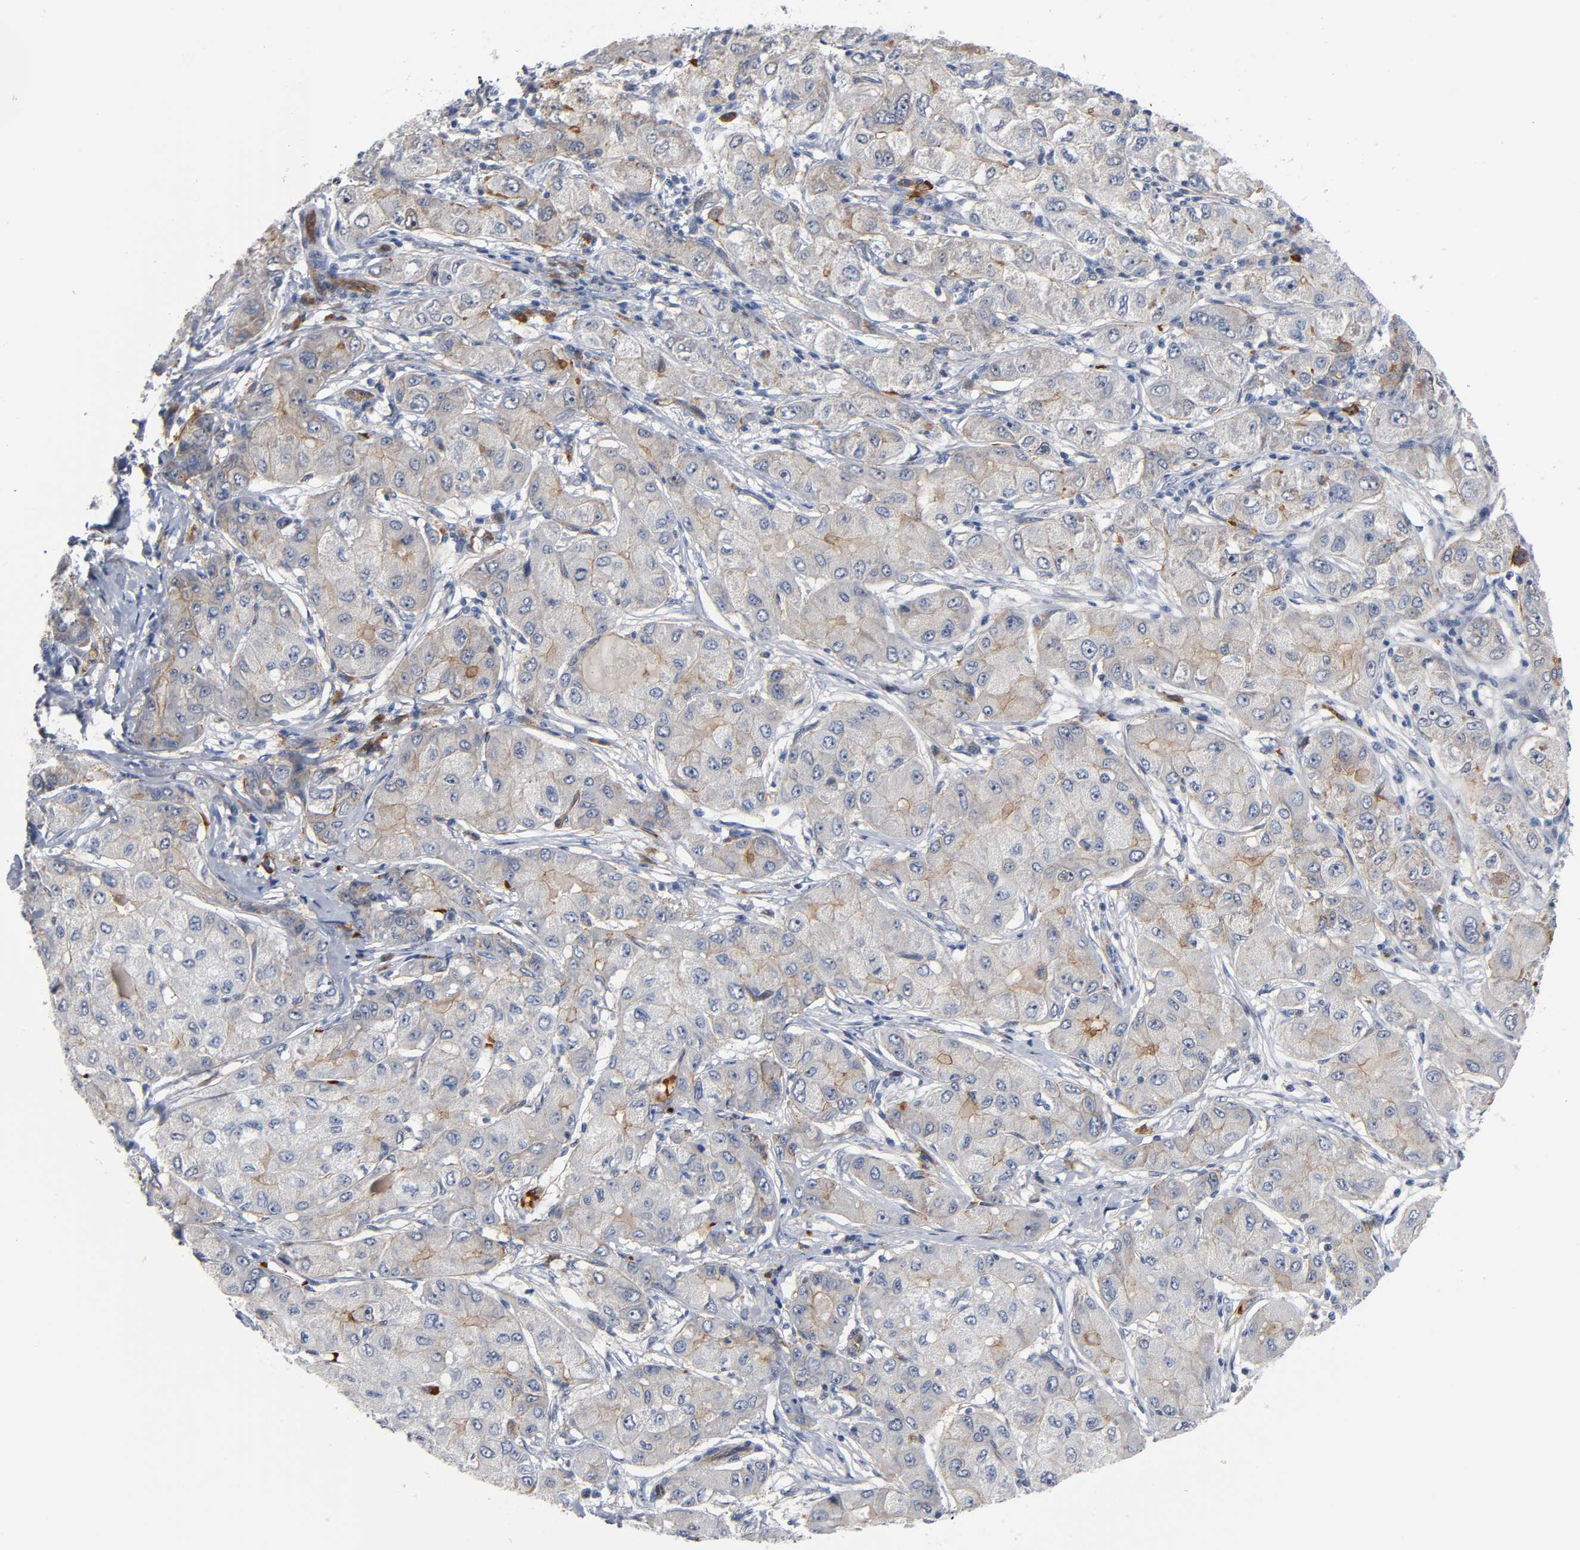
{"staining": {"intensity": "negative", "quantity": "none", "location": "none"}, "tissue": "liver cancer", "cell_type": "Tumor cells", "image_type": "cancer", "snomed": [{"axis": "morphology", "description": "Carcinoma, Hepatocellular, NOS"}, {"axis": "topography", "description": "Liver"}], "caption": "Human liver cancer stained for a protein using immunohistochemistry demonstrates no staining in tumor cells.", "gene": "CD2AP", "patient": {"sex": "male", "age": 80}}